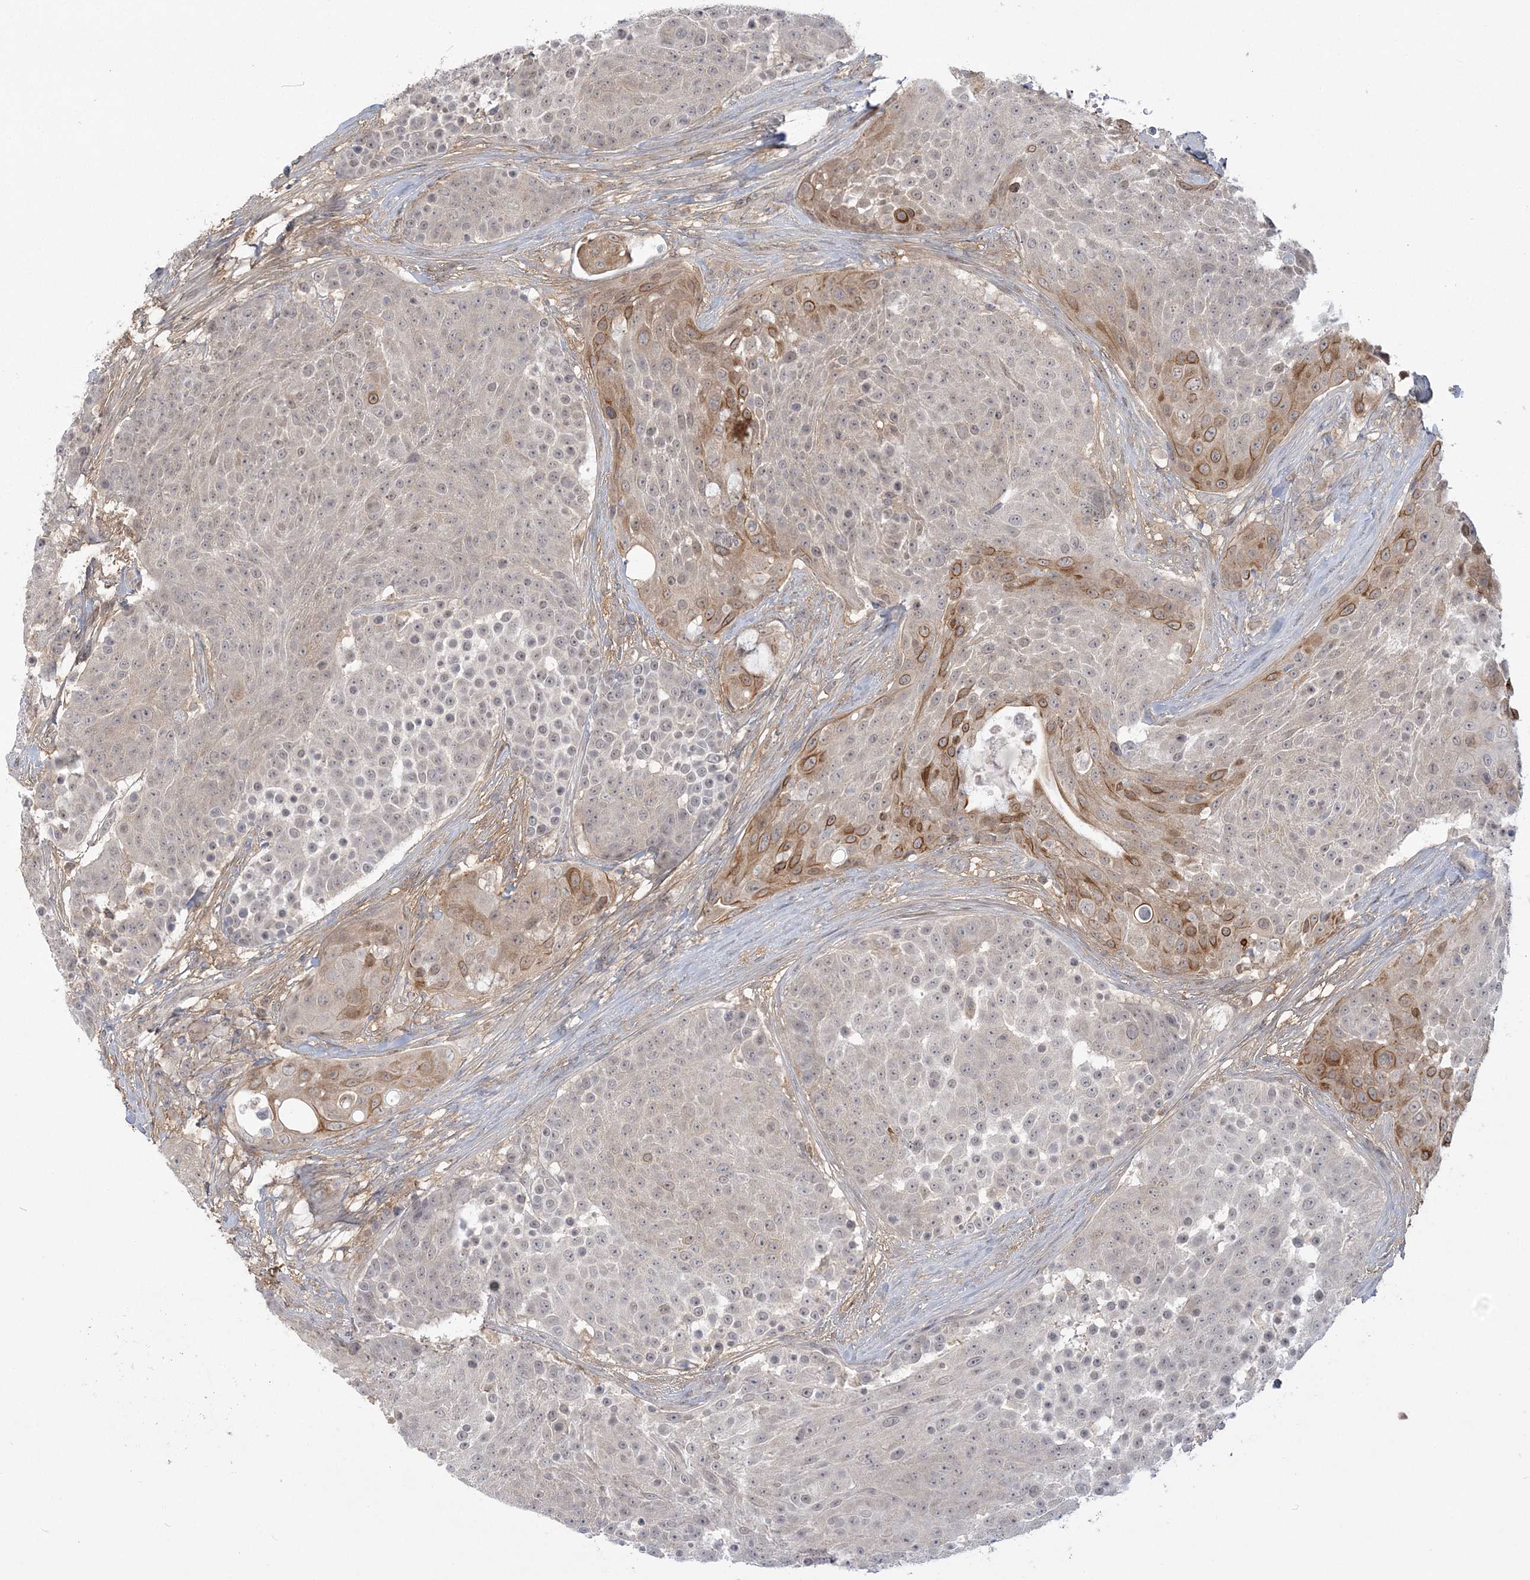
{"staining": {"intensity": "moderate", "quantity": "<25%", "location": "cytoplasmic/membranous"}, "tissue": "urothelial cancer", "cell_type": "Tumor cells", "image_type": "cancer", "snomed": [{"axis": "morphology", "description": "Urothelial carcinoma, High grade"}, {"axis": "topography", "description": "Urinary bladder"}], "caption": "Protein expression analysis of urothelial carcinoma (high-grade) reveals moderate cytoplasmic/membranous staining in approximately <25% of tumor cells.", "gene": "ANKS1A", "patient": {"sex": "female", "age": 63}}